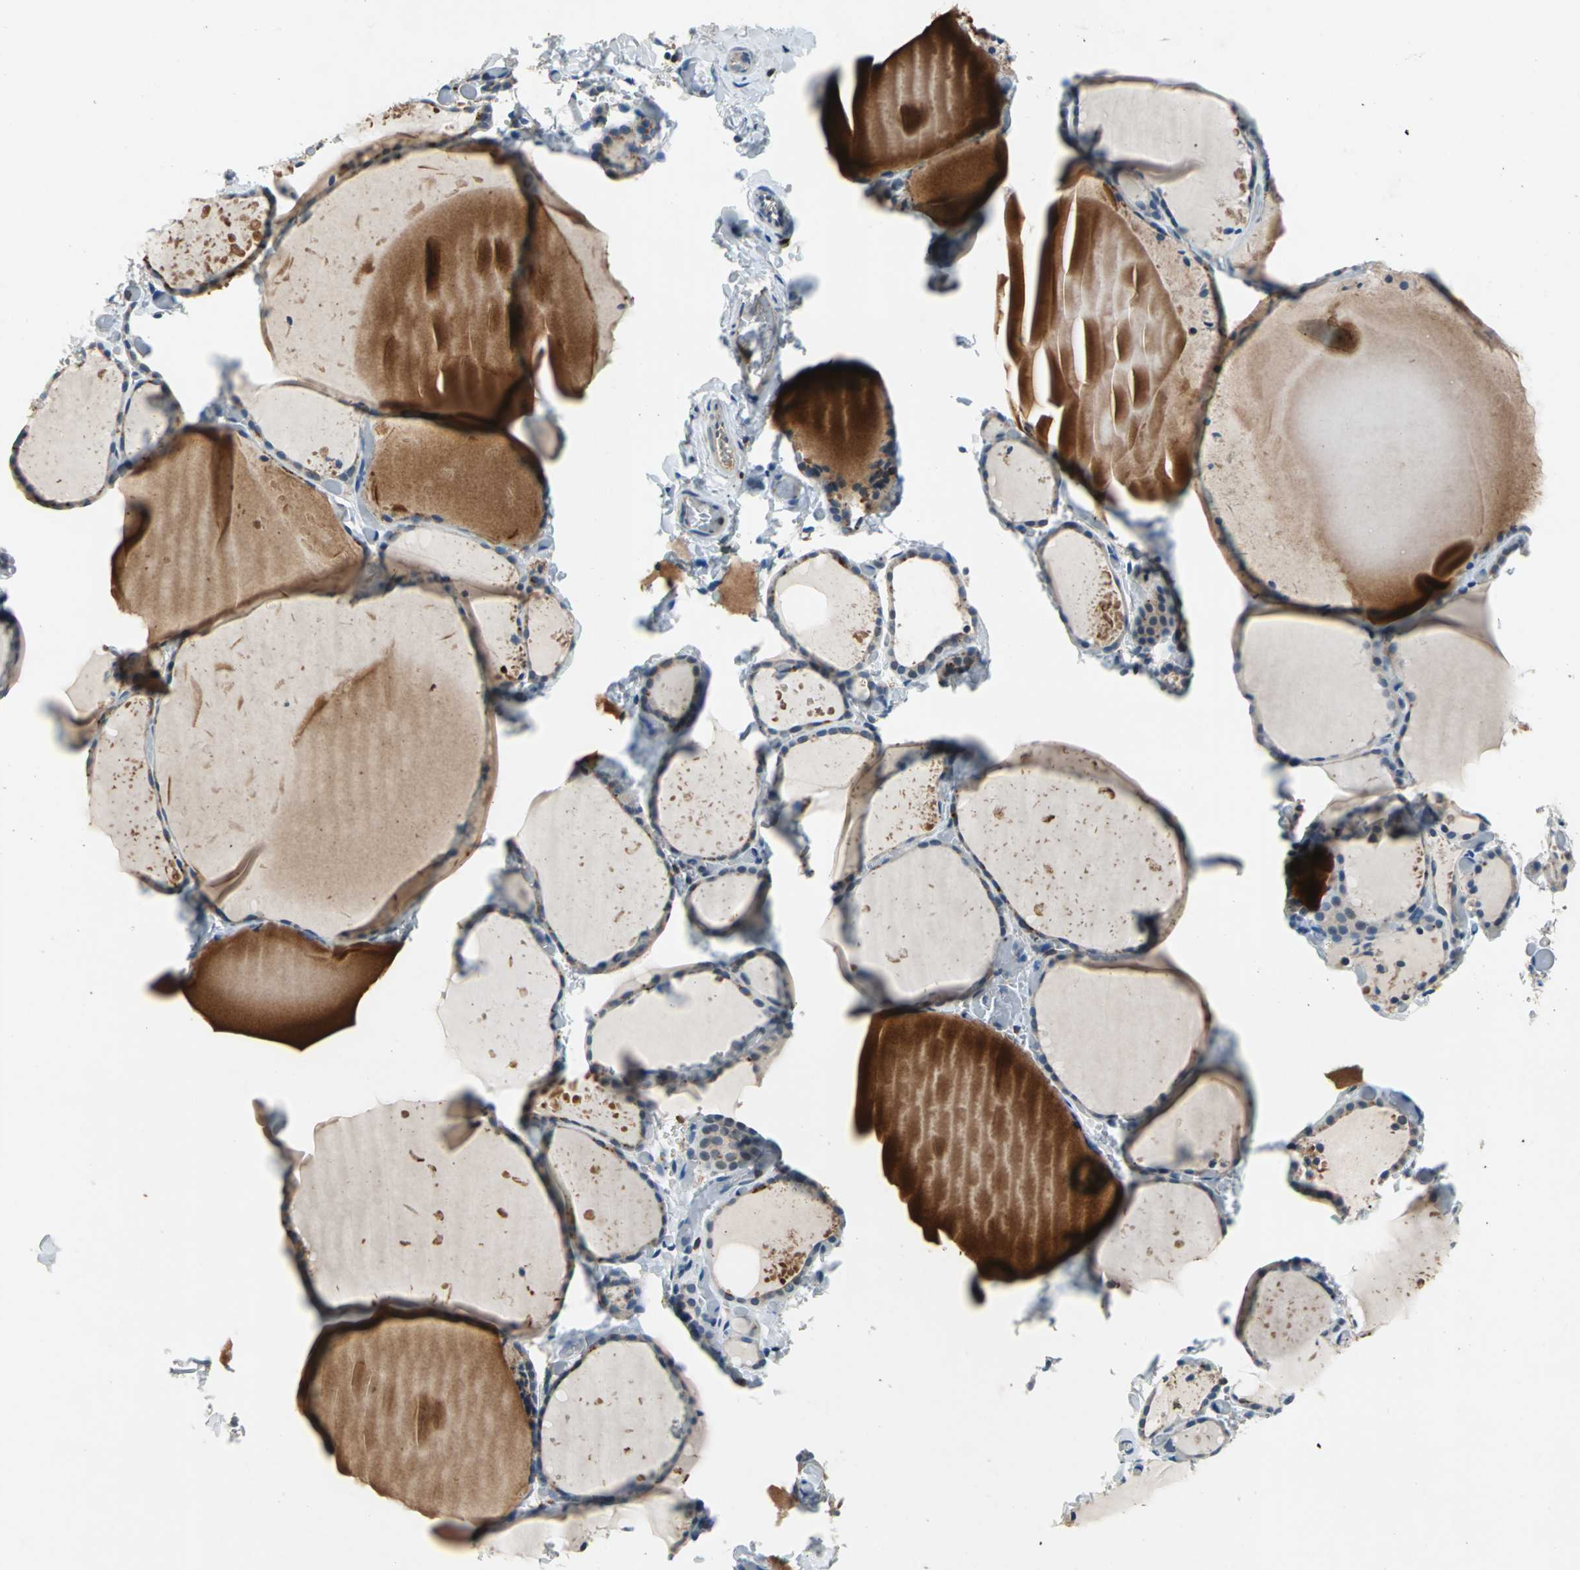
{"staining": {"intensity": "moderate", "quantity": "25%-75%", "location": "cytoplasmic/membranous"}, "tissue": "thyroid gland", "cell_type": "Glandular cells", "image_type": "normal", "snomed": [{"axis": "morphology", "description": "Normal tissue, NOS"}, {"axis": "topography", "description": "Thyroid gland"}], "caption": "Immunohistochemical staining of normal thyroid gland exhibits 25%-75% levels of moderate cytoplasmic/membranous protein expression in approximately 25%-75% of glandular cells. (DAB IHC, brown staining for protein, blue staining for nuclei).", "gene": "SLC19A2", "patient": {"sex": "female", "age": 22}}